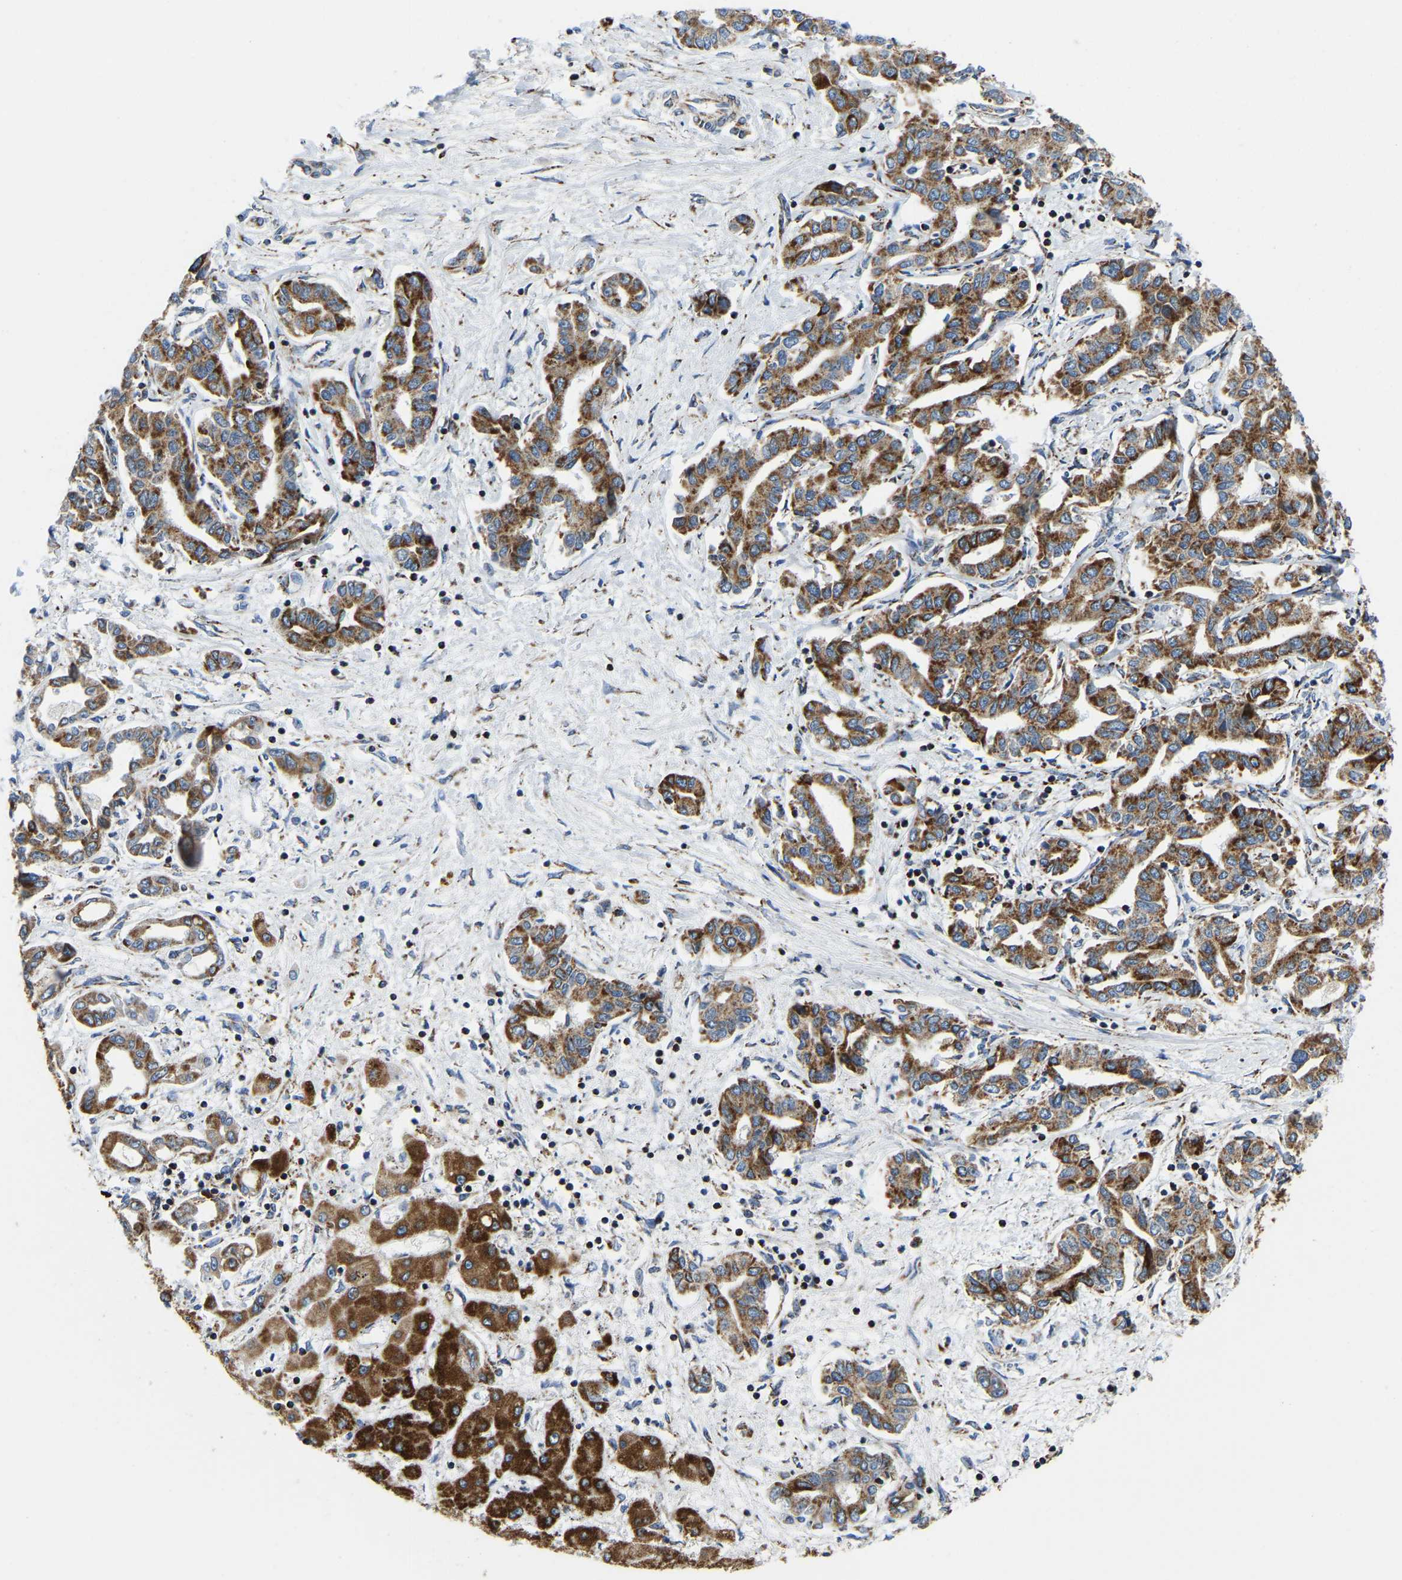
{"staining": {"intensity": "strong", "quantity": ">75%", "location": "cytoplasmic/membranous"}, "tissue": "liver cancer", "cell_type": "Tumor cells", "image_type": "cancer", "snomed": [{"axis": "morphology", "description": "Cholangiocarcinoma"}, {"axis": "topography", "description": "Liver"}], "caption": "Approximately >75% of tumor cells in human liver cancer (cholangiocarcinoma) demonstrate strong cytoplasmic/membranous protein expression as visualized by brown immunohistochemical staining.", "gene": "SFXN1", "patient": {"sex": "male", "age": 59}}